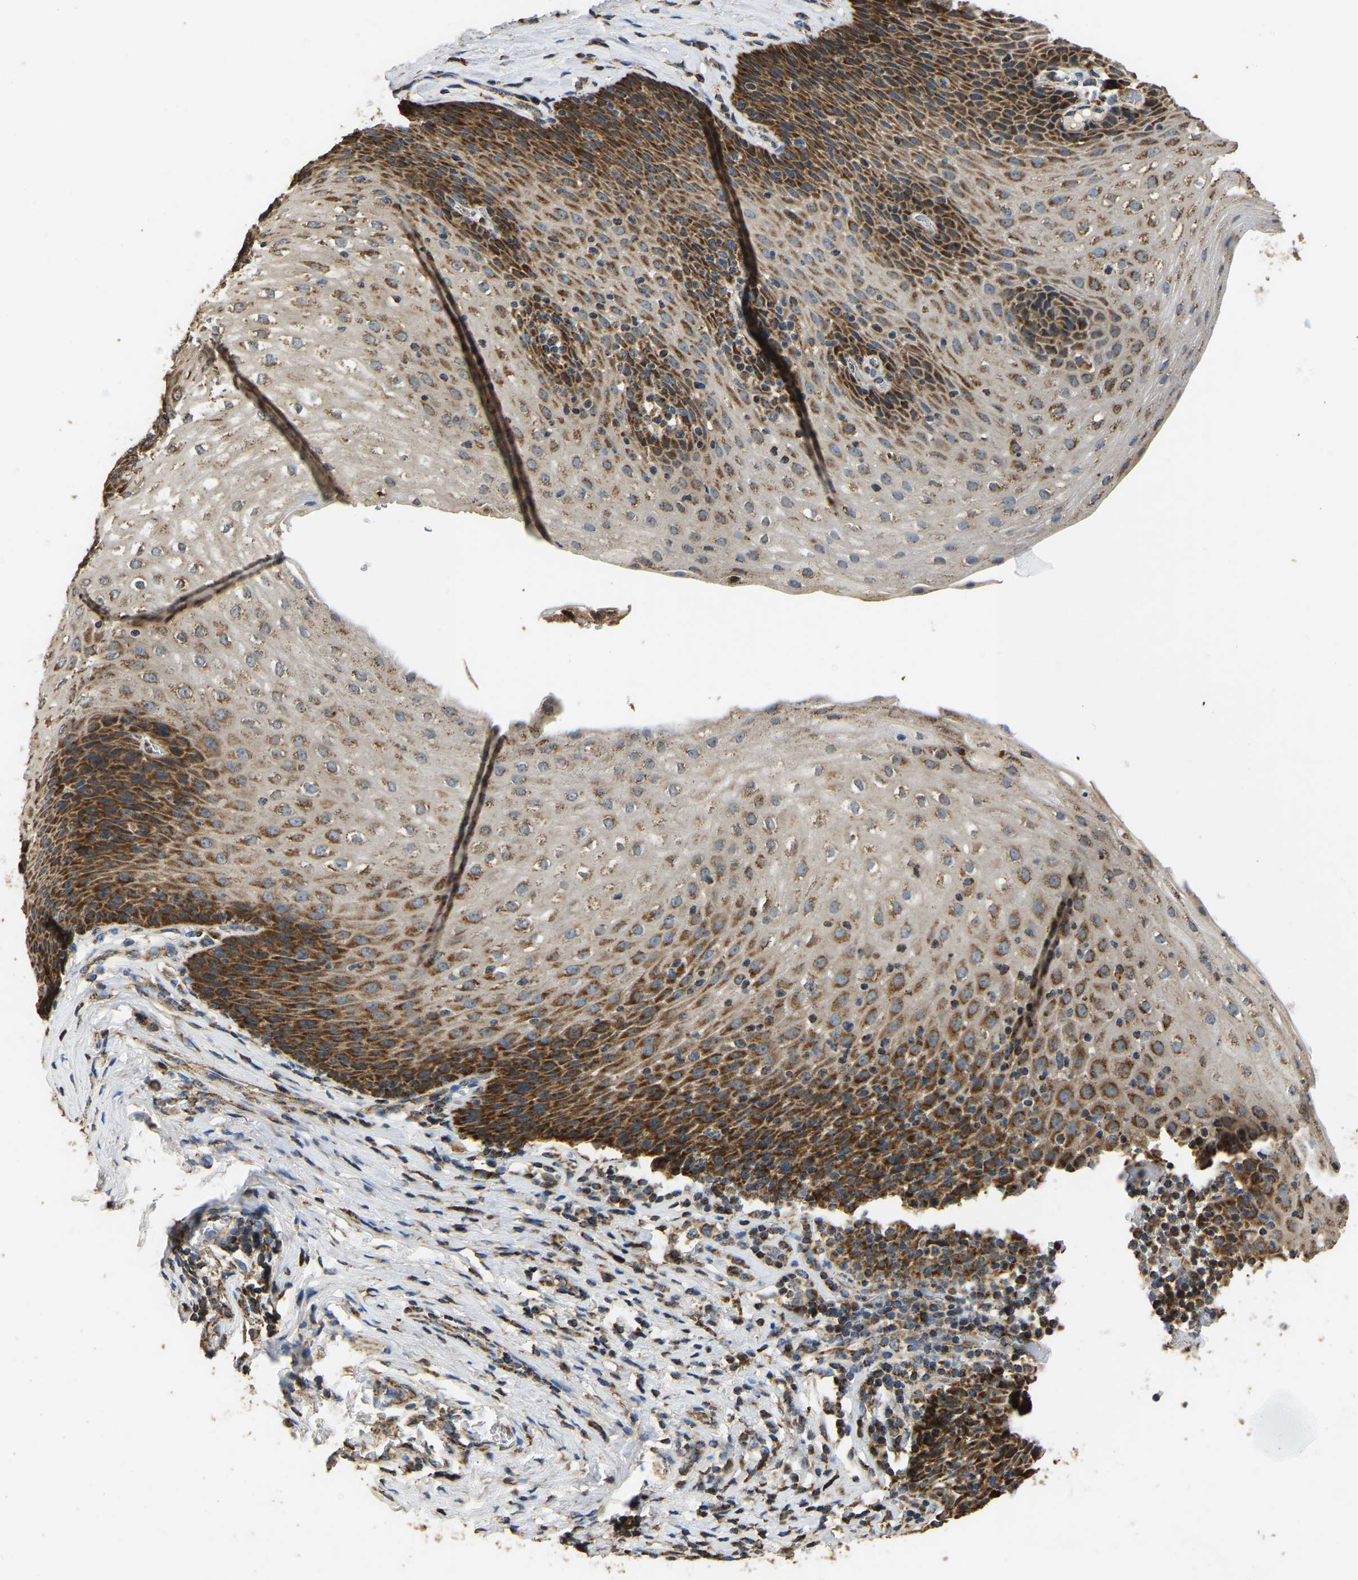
{"staining": {"intensity": "strong", "quantity": ">75%", "location": "cytoplasmic/membranous"}, "tissue": "esophagus", "cell_type": "Squamous epithelial cells", "image_type": "normal", "snomed": [{"axis": "morphology", "description": "Normal tissue, NOS"}, {"axis": "topography", "description": "Esophagus"}], "caption": "Protein staining by immunohistochemistry (IHC) demonstrates strong cytoplasmic/membranous staining in approximately >75% of squamous epithelial cells in unremarkable esophagus. The staining was performed using DAB (3,3'-diaminobenzidine), with brown indicating positive protein expression. Nuclei are stained blue with hematoxylin.", "gene": "TUFM", "patient": {"sex": "female", "age": 61}}